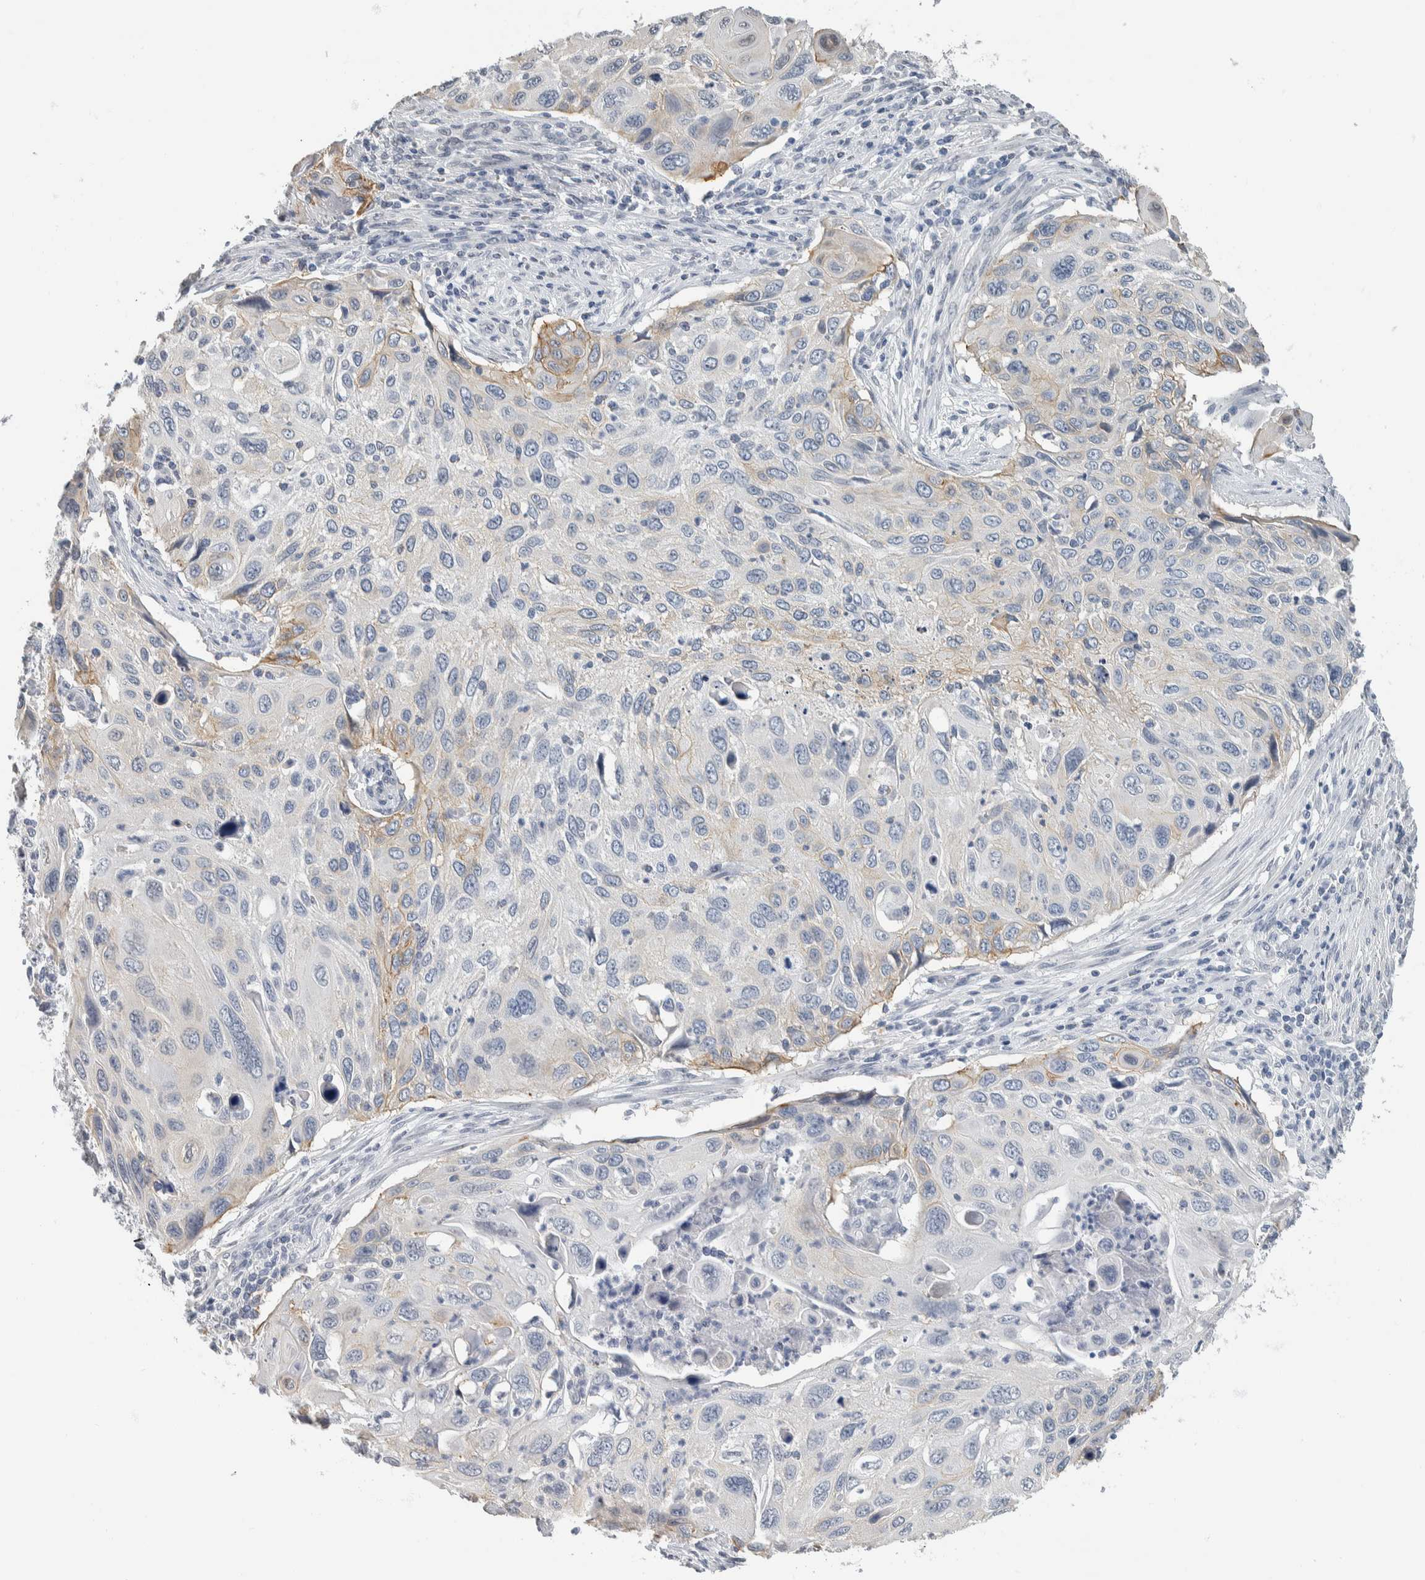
{"staining": {"intensity": "weak", "quantity": "<25%", "location": "cytoplasmic/membranous"}, "tissue": "cervical cancer", "cell_type": "Tumor cells", "image_type": "cancer", "snomed": [{"axis": "morphology", "description": "Squamous cell carcinoma, NOS"}, {"axis": "topography", "description": "Cervix"}], "caption": "There is no significant staining in tumor cells of cervical cancer. (DAB (3,3'-diaminobenzidine) IHC with hematoxylin counter stain).", "gene": "NEFM", "patient": {"sex": "female", "age": 70}}